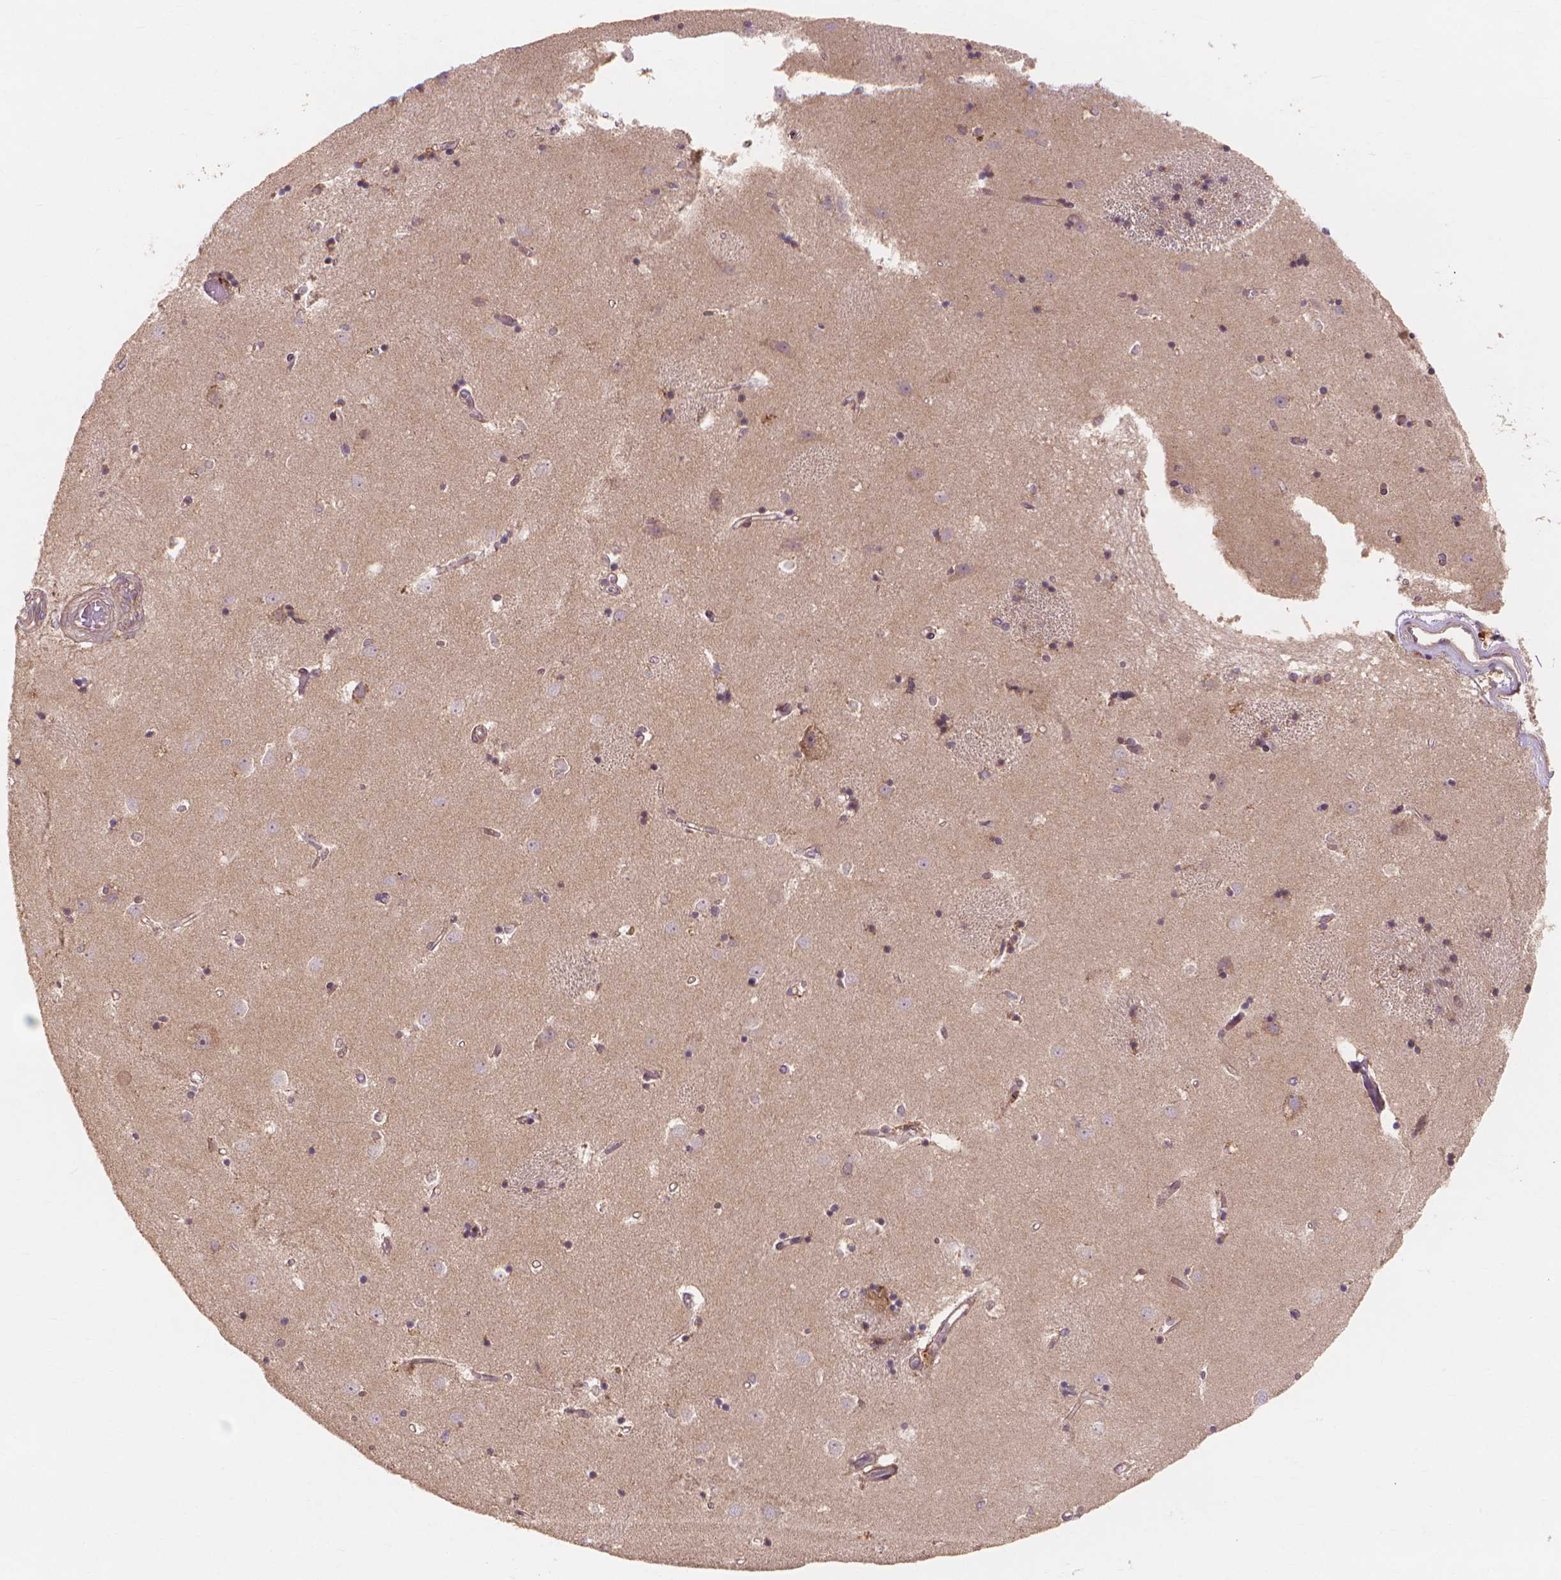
{"staining": {"intensity": "moderate", "quantity": "25%-75%", "location": "cytoplasmic/membranous"}, "tissue": "caudate", "cell_type": "Glial cells", "image_type": "normal", "snomed": [{"axis": "morphology", "description": "Normal tissue, NOS"}, {"axis": "topography", "description": "Lateral ventricle wall"}], "caption": "Immunohistochemistry histopathology image of normal human caudate stained for a protein (brown), which demonstrates medium levels of moderate cytoplasmic/membranous staining in about 25%-75% of glial cells.", "gene": "TAB2", "patient": {"sex": "male", "age": 54}}